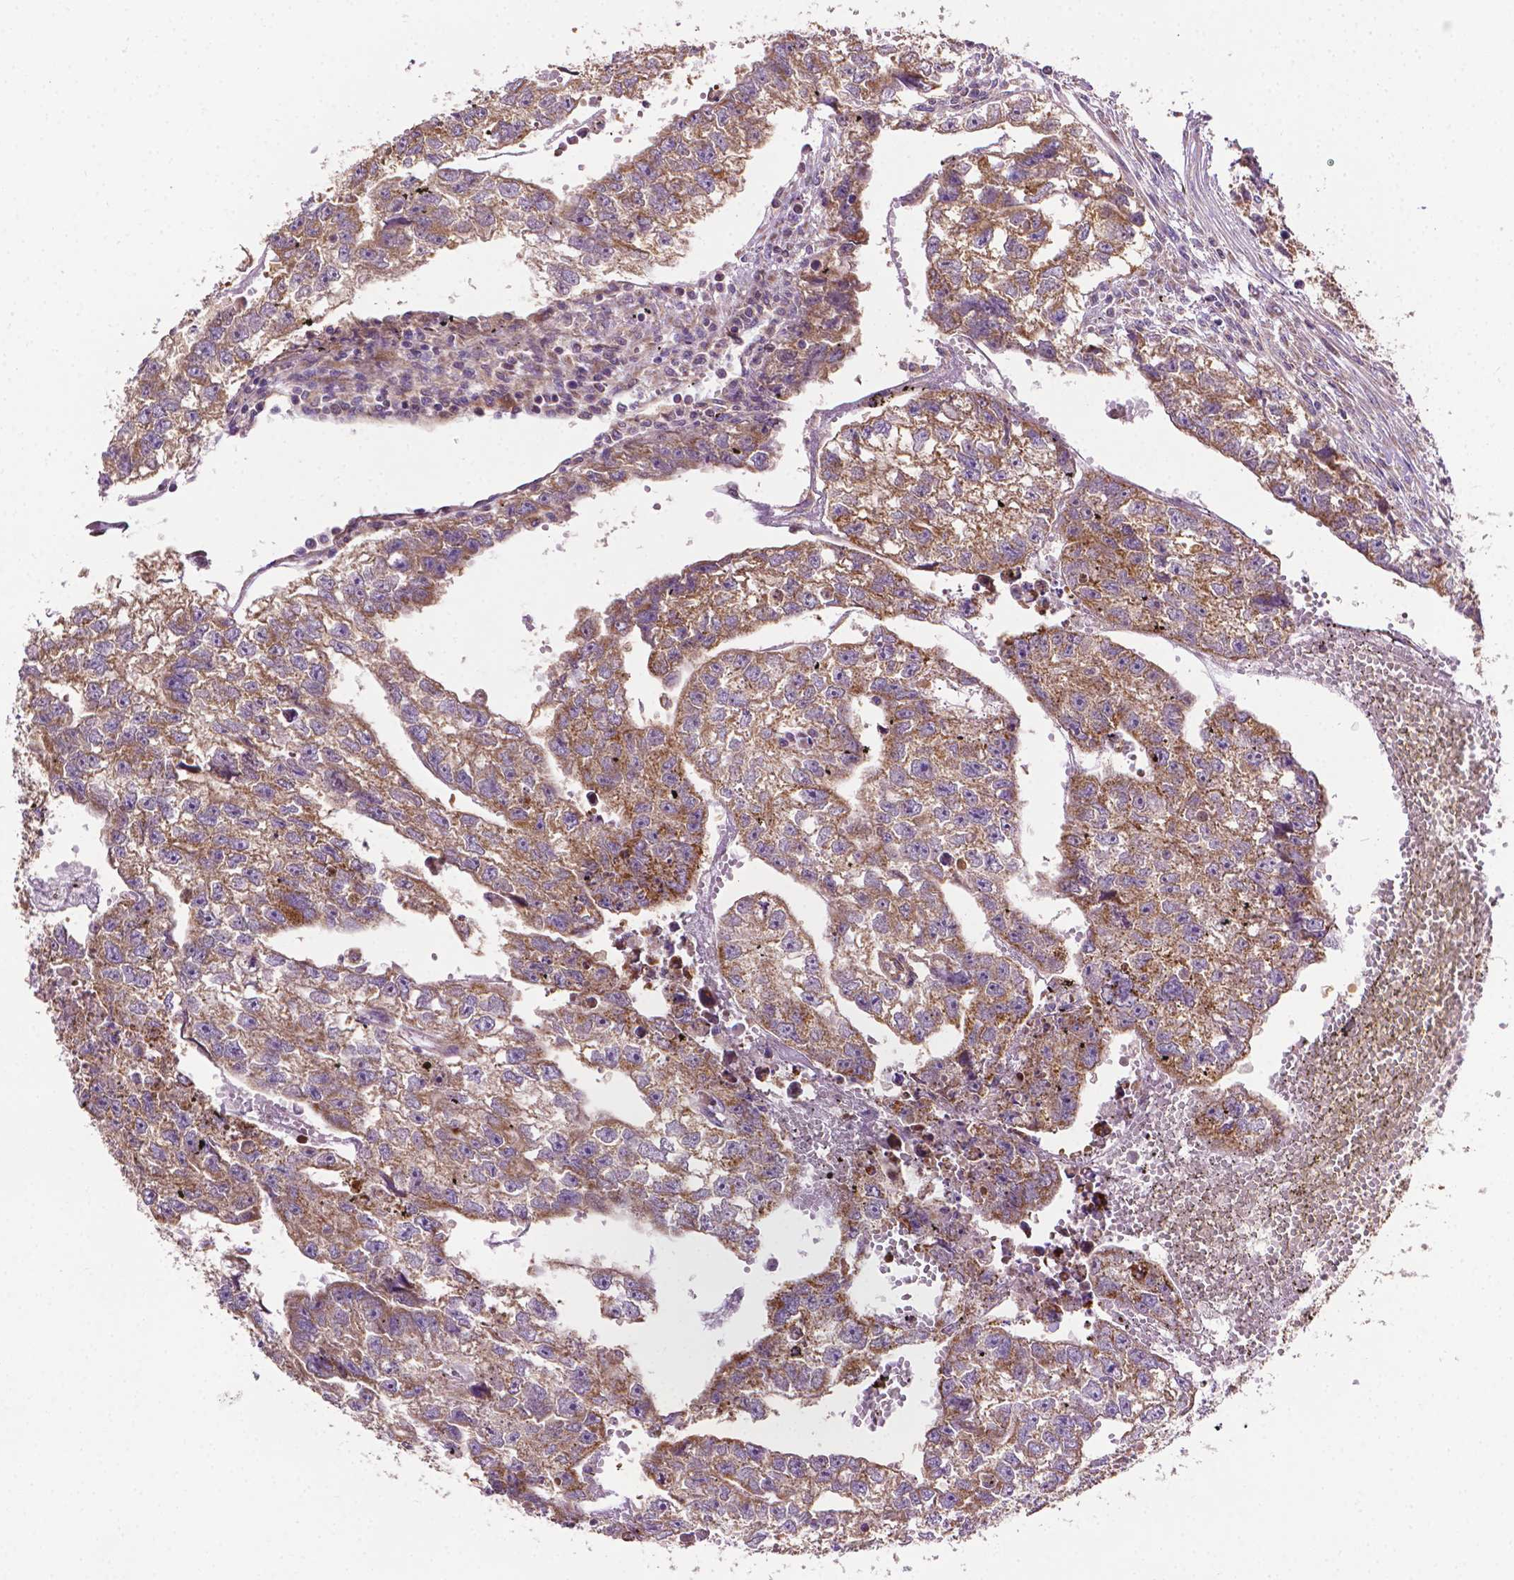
{"staining": {"intensity": "moderate", "quantity": ">75%", "location": "cytoplasmic/membranous"}, "tissue": "testis cancer", "cell_type": "Tumor cells", "image_type": "cancer", "snomed": [{"axis": "morphology", "description": "Carcinoma, Embryonal, NOS"}, {"axis": "morphology", "description": "Teratoma, malignant, NOS"}, {"axis": "topography", "description": "Testis"}], "caption": "Immunohistochemical staining of testis cancer displays medium levels of moderate cytoplasmic/membranous protein positivity in about >75% of tumor cells. The staining was performed using DAB (3,3'-diaminobenzidine), with brown indicating positive protein expression. Nuclei are stained blue with hematoxylin.", "gene": "ILVBL", "patient": {"sex": "male", "age": 44}}